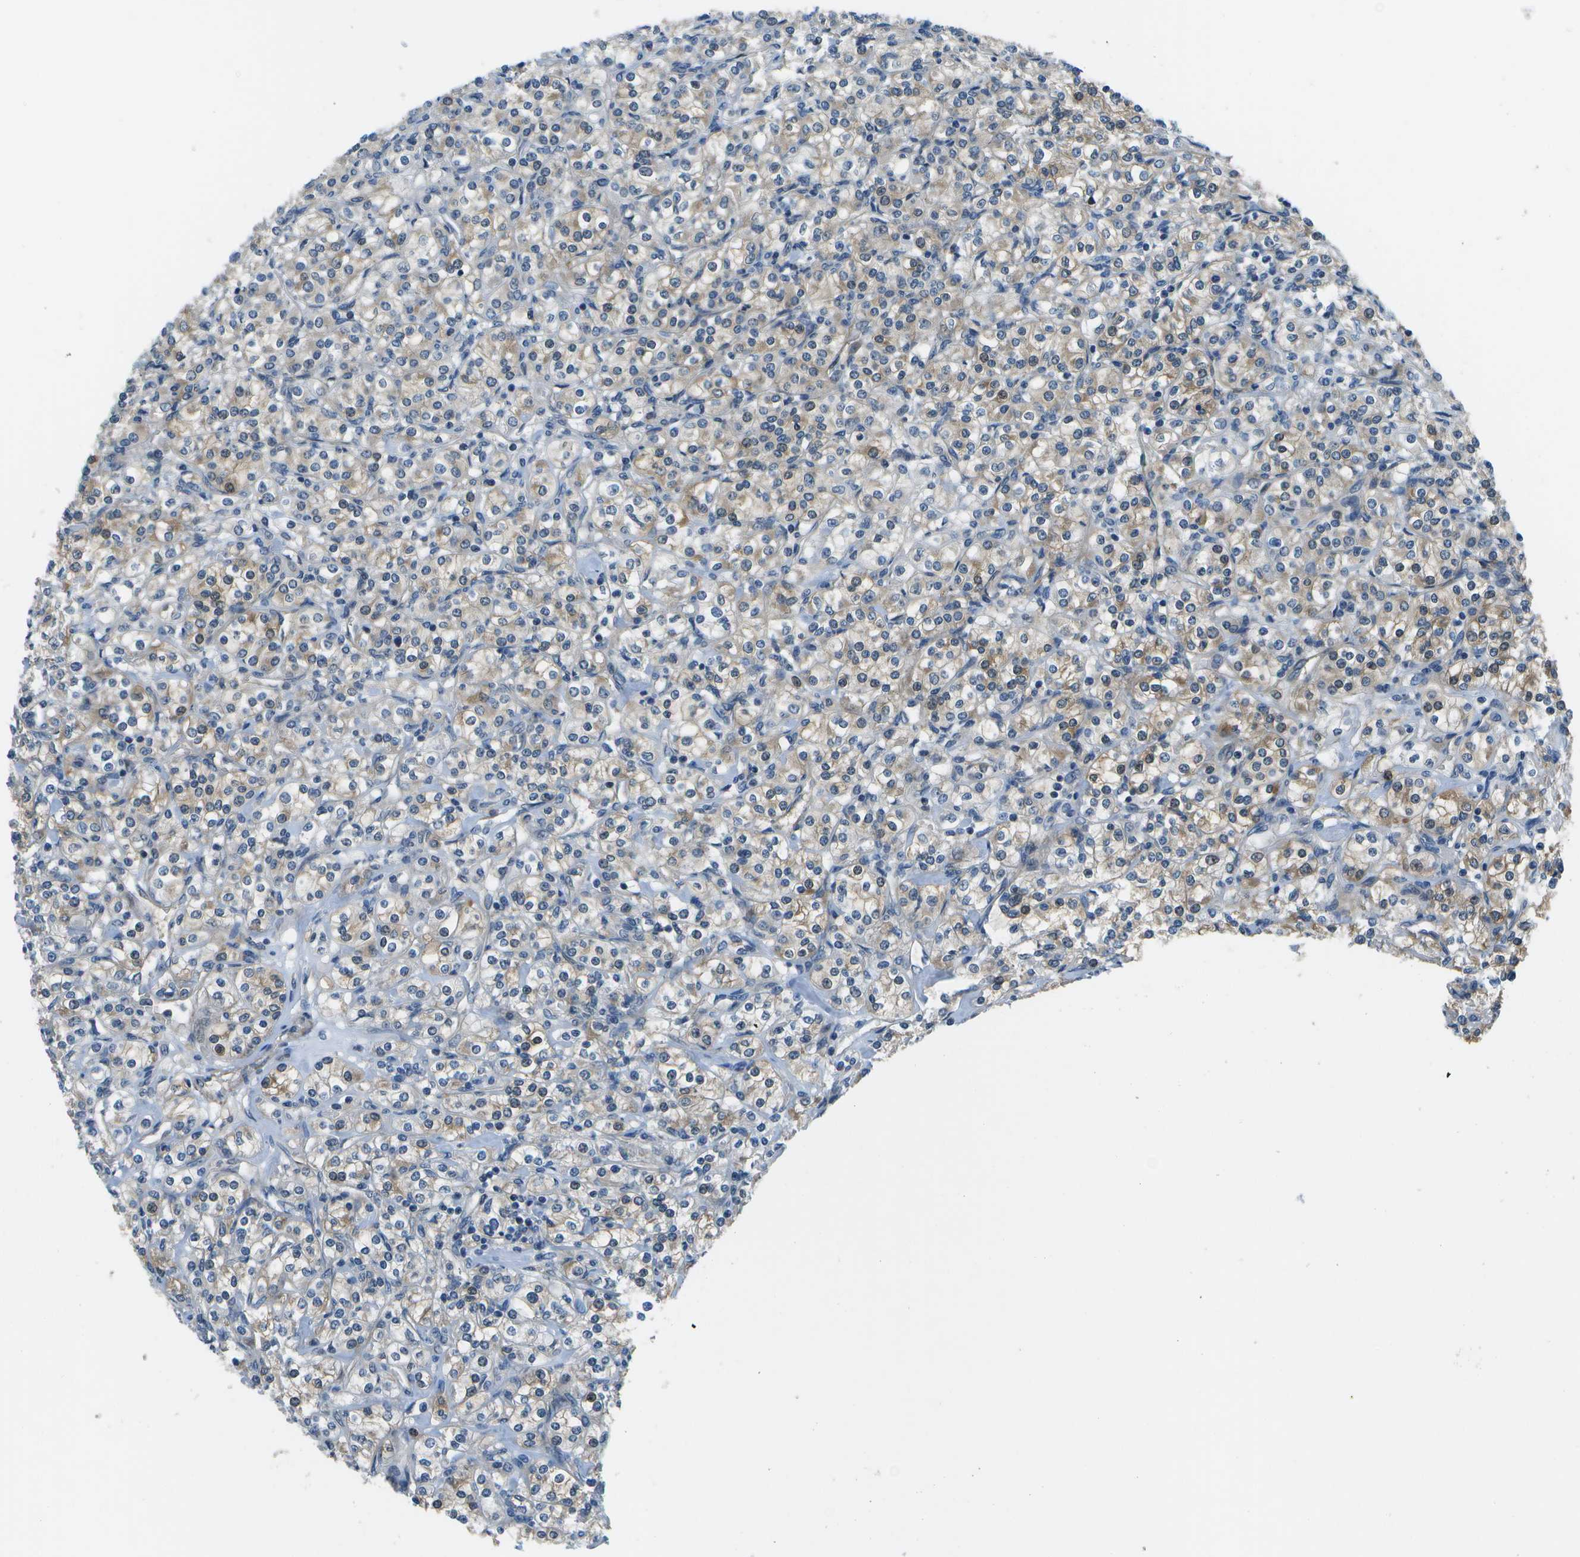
{"staining": {"intensity": "weak", "quantity": "25%-75%", "location": "cytoplasmic/membranous"}, "tissue": "renal cancer", "cell_type": "Tumor cells", "image_type": "cancer", "snomed": [{"axis": "morphology", "description": "Adenocarcinoma, NOS"}, {"axis": "topography", "description": "Kidney"}], "caption": "Immunohistochemistry (IHC) staining of adenocarcinoma (renal), which demonstrates low levels of weak cytoplasmic/membranous expression in about 25%-75% of tumor cells indicating weak cytoplasmic/membranous protein expression. The staining was performed using DAB (brown) for protein detection and nuclei were counterstained in hematoxylin (blue).", "gene": "ENPP5", "patient": {"sex": "male", "age": 77}}